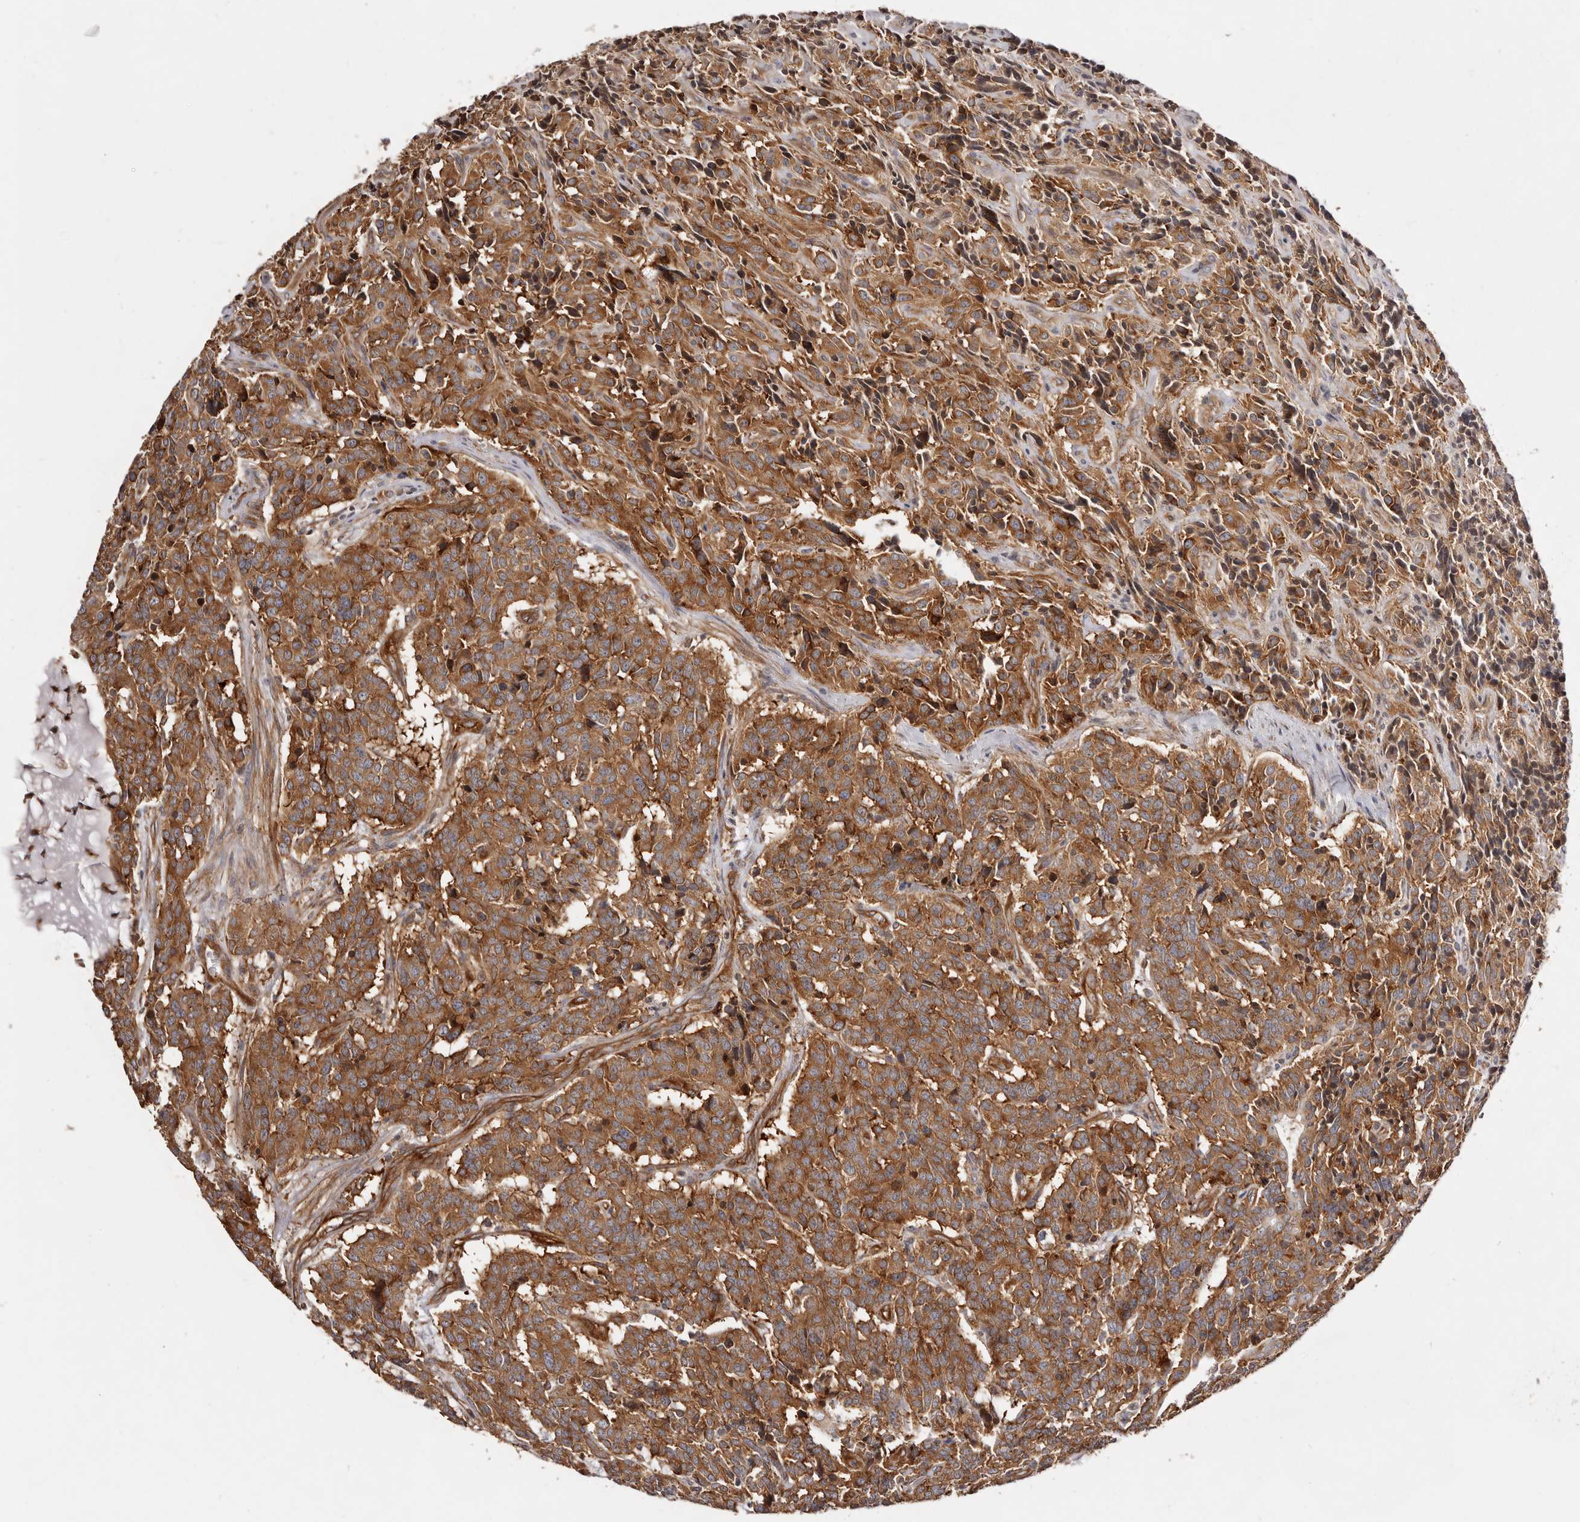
{"staining": {"intensity": "moderate", "quantity": ">75%", "location": "cytoplasmic/membranous"}, "tissue": "carcinoid", "cell_type": "Tumor cells", "image_type": "cancer", "snomed": [{"axis": "morphology", "description": "Carcinoid, malignant, NOS"}, {"axis": "topography", "description": "Lung"}], "caption": "Protein analysis of malignant carcinoid tissue reveals moderate cytoplasmic/membranous positivity in approximately >75% of tumor cells.", "gene": "RPS6", "patient": {"sex": "female", "age": 46}}